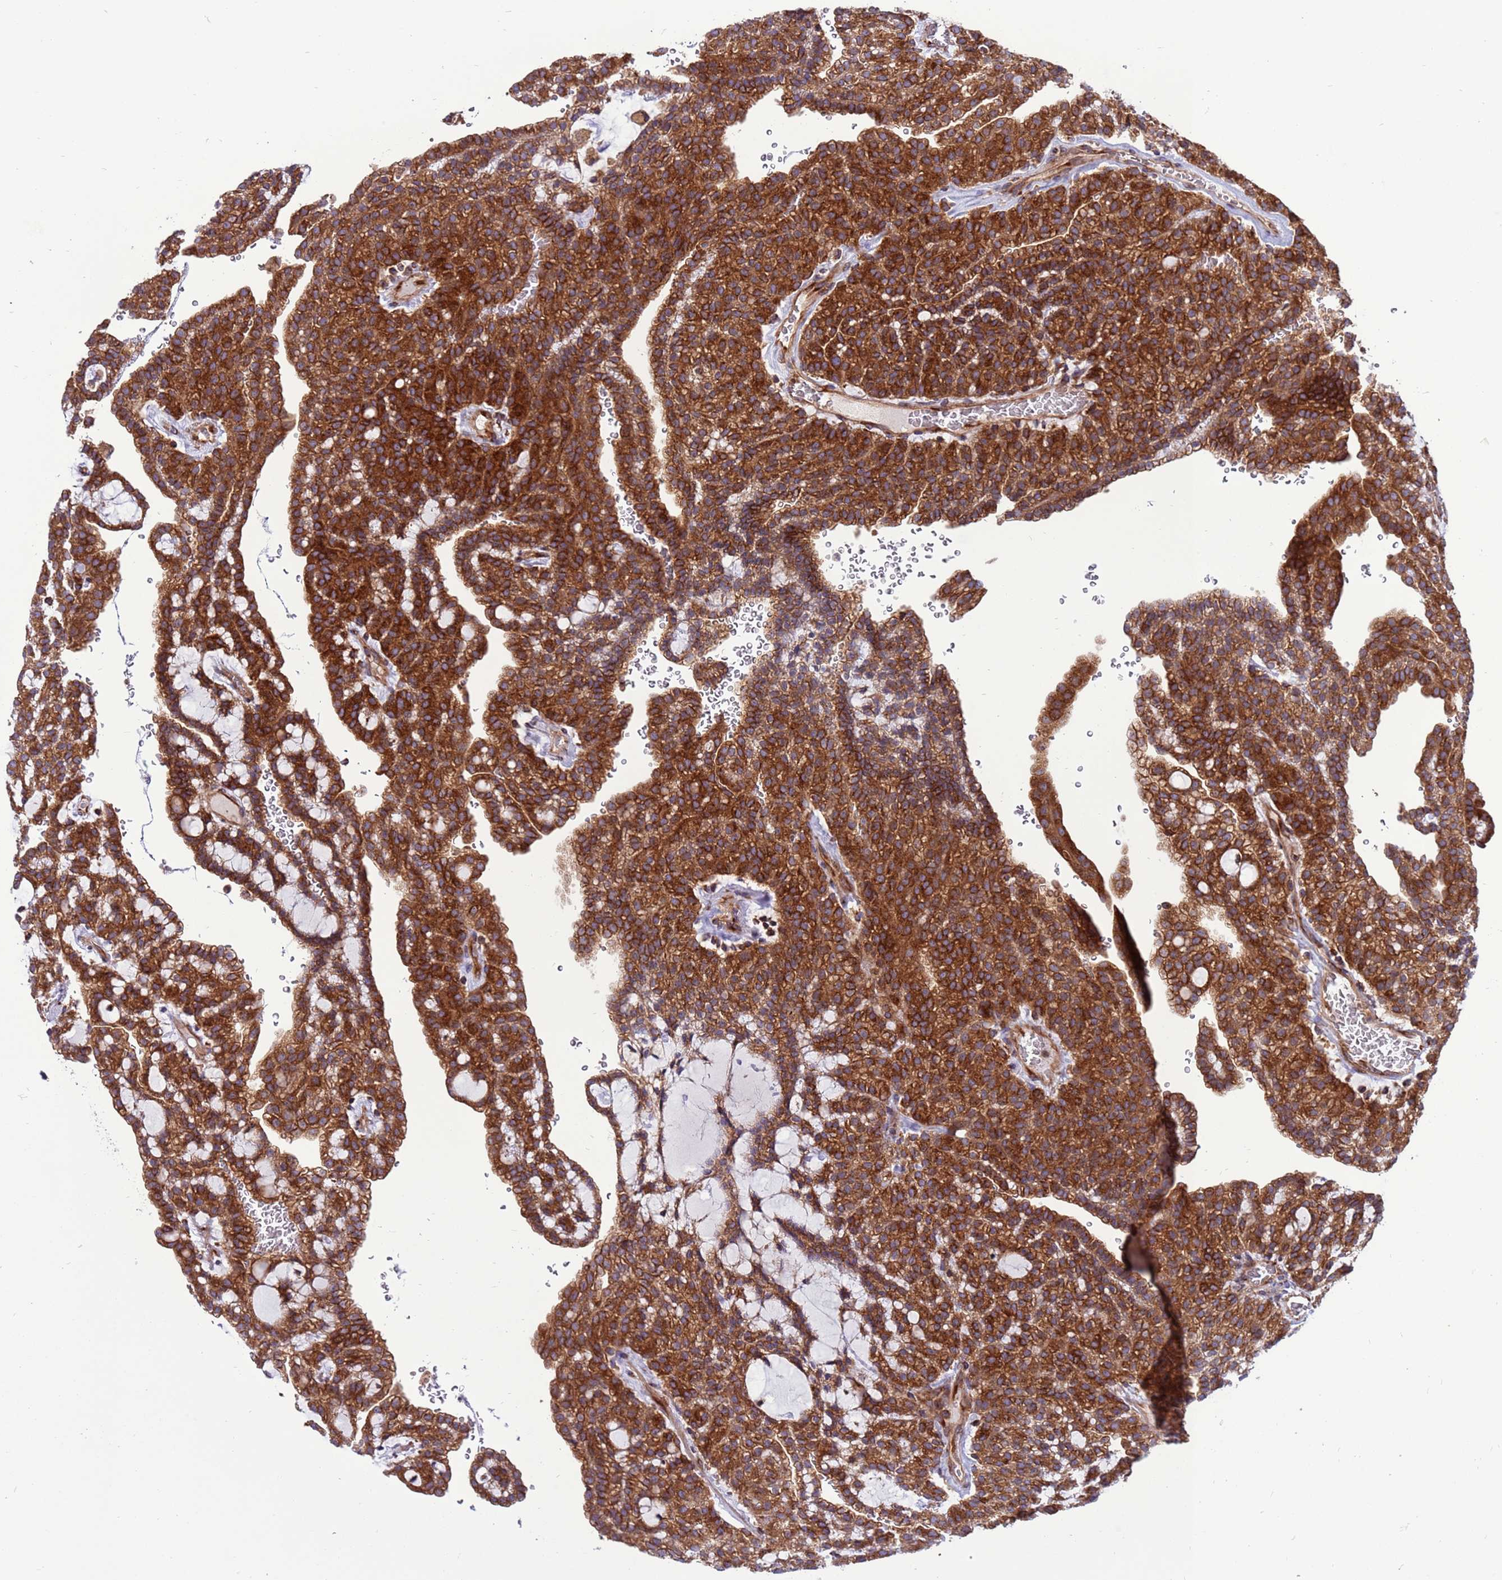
{"staining": {"intensity": "strong", "quantity": ">75%", "location": "cytoplasmic/membranous"}, "tissue": "renal cancer", "cell_type": "Tumor cells", "image_type": "cancer", "snomed": [{"axis": "morphology", "description": "Adenocarcinoma, NOS"}, {"axis": "topography", "description": "Kidney"}], "caption": "Protein expression by IHC reveals strong cytoplasmic/membranous expression in about >75% of tumor cells in renal cancer.", "gene": "ZC3HAV1", "patient": {"sex": "male", "age": 63}}